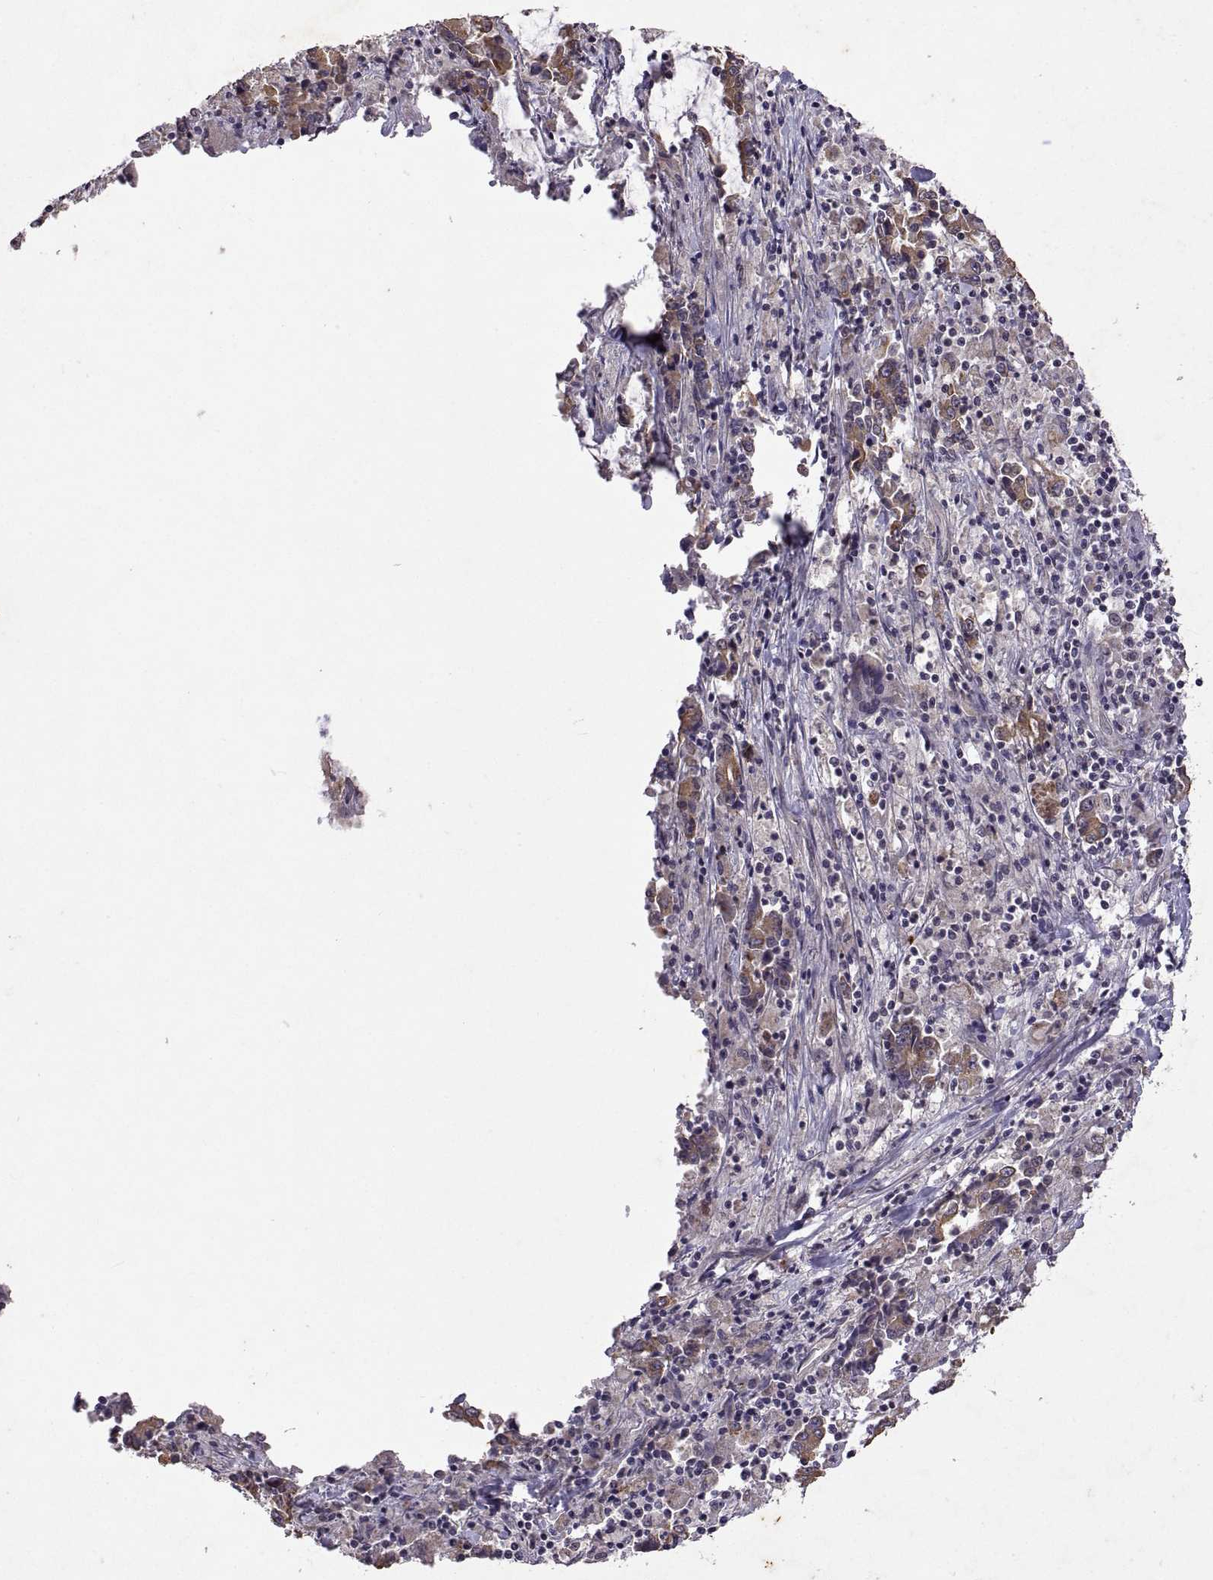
{"staining": {"intensity": "moderate", "quantity": ">75%", "location": "cytoplasmic/membranous"}, "tissue": "stomach cancer", "cell_type": "Tumor cells", "image_type": "cancer", "snomed": [{"axis": "morphology", "description": "Adenocarcinoma, NOS"}, {"axis": "topography", "description": "Stomach, upper"}], "caption": "Immunohistochemistry micrograph of human stomach adenocarcinoma stained for a protein (brown), which shows medium levels of moderate cytoplasmic/membranous positivity in about >75% of tumor cells.", "gene": "LAMA1", "patient": {"sex": "male", "age": 68}}